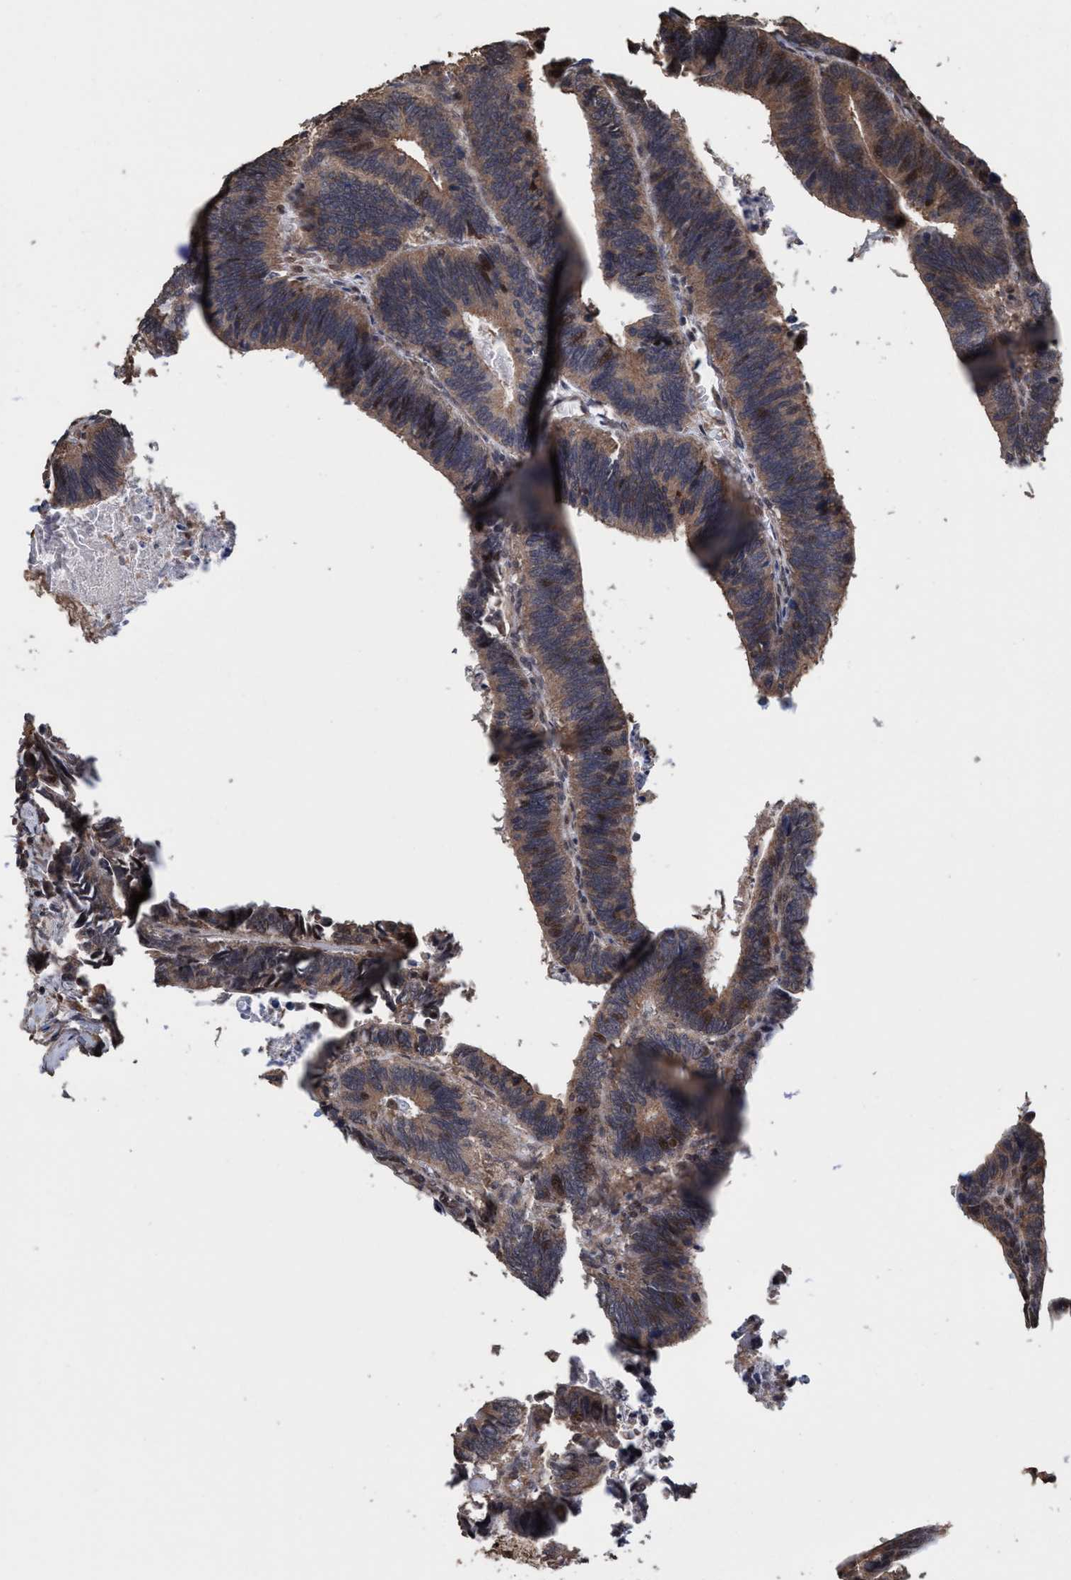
{"staining": {"intensity": "weak", "quantity": ">75%", "location": "cytoplasmic/membranous,nuclear"}, "tissue": "colorectal cancer", "cell_type": "Tumor cells", "image_type": "cancer", "snomed": [{"axis": "morphology", "description": "Adenocarcinoma, NOS"}, {"axis": "topography", "description": "Colon"}], "caption": "A histopathology image of colorectal cancer (adenocarcinoma) stained for a protein demonstrates weak cytoplasmic/membranous and nuclear brown staining in tumor cells.", "gene": "TRPC7", "patient": {"sex": "male", "age": 72}}